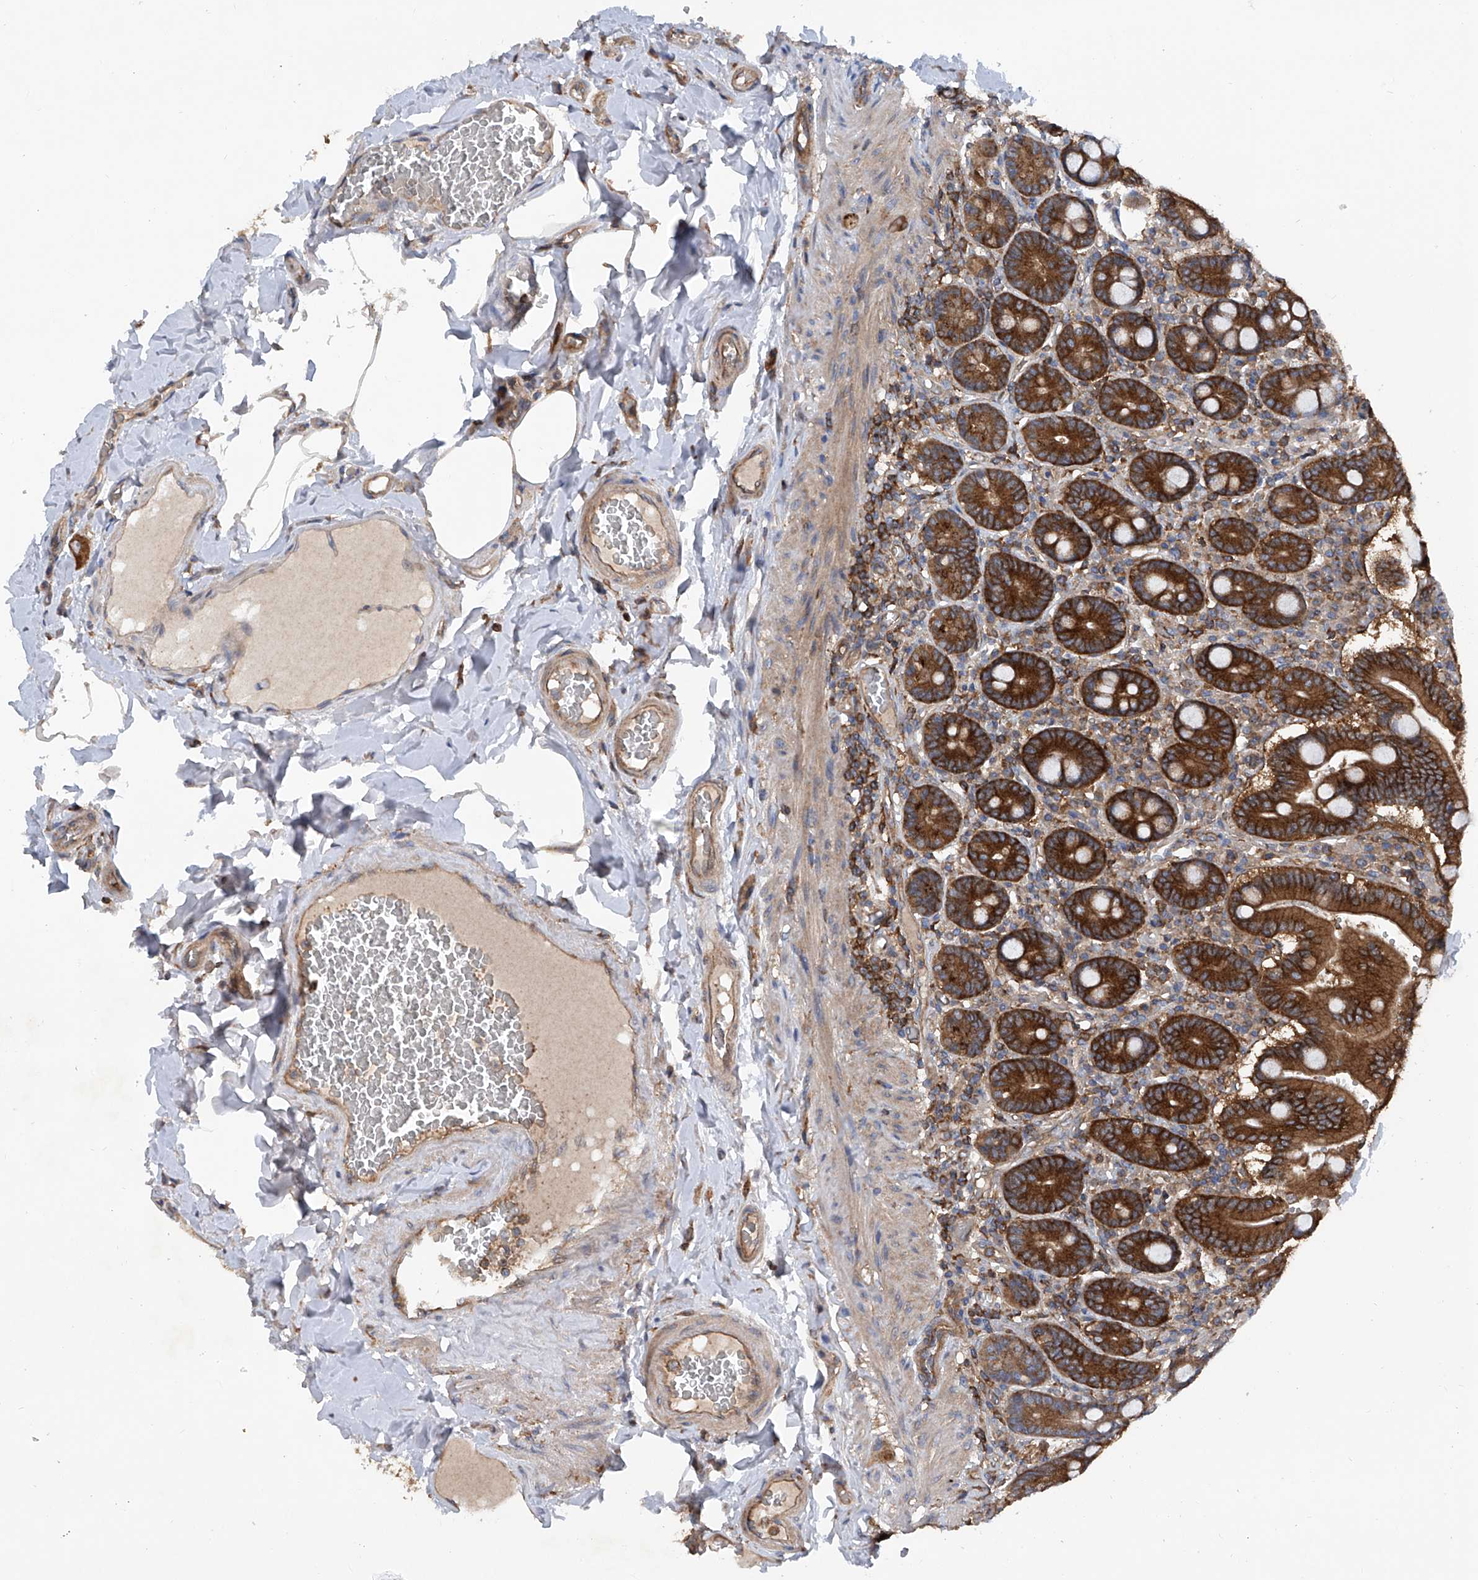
{"staining": {"intensity": "strong", "quantity": ">75%", "location": "cytoplasmic/membranous"}, "tissue": "duodenum", "cell_type": "Glandular cells", "image_type": "normal", "snomed": [{"axis": "morphology", "description": "Normal tissue, NOS"}, {"axis": "topography", "description": "Duodenum"}], "caption": "Human duodenum stained for a protein (brown) reveals strong cytoplasmic/membranous positive positivity in about >75% of glandular cells.", "gene": "SMAP1", "patient": {"sex": "female", "age": 62}}